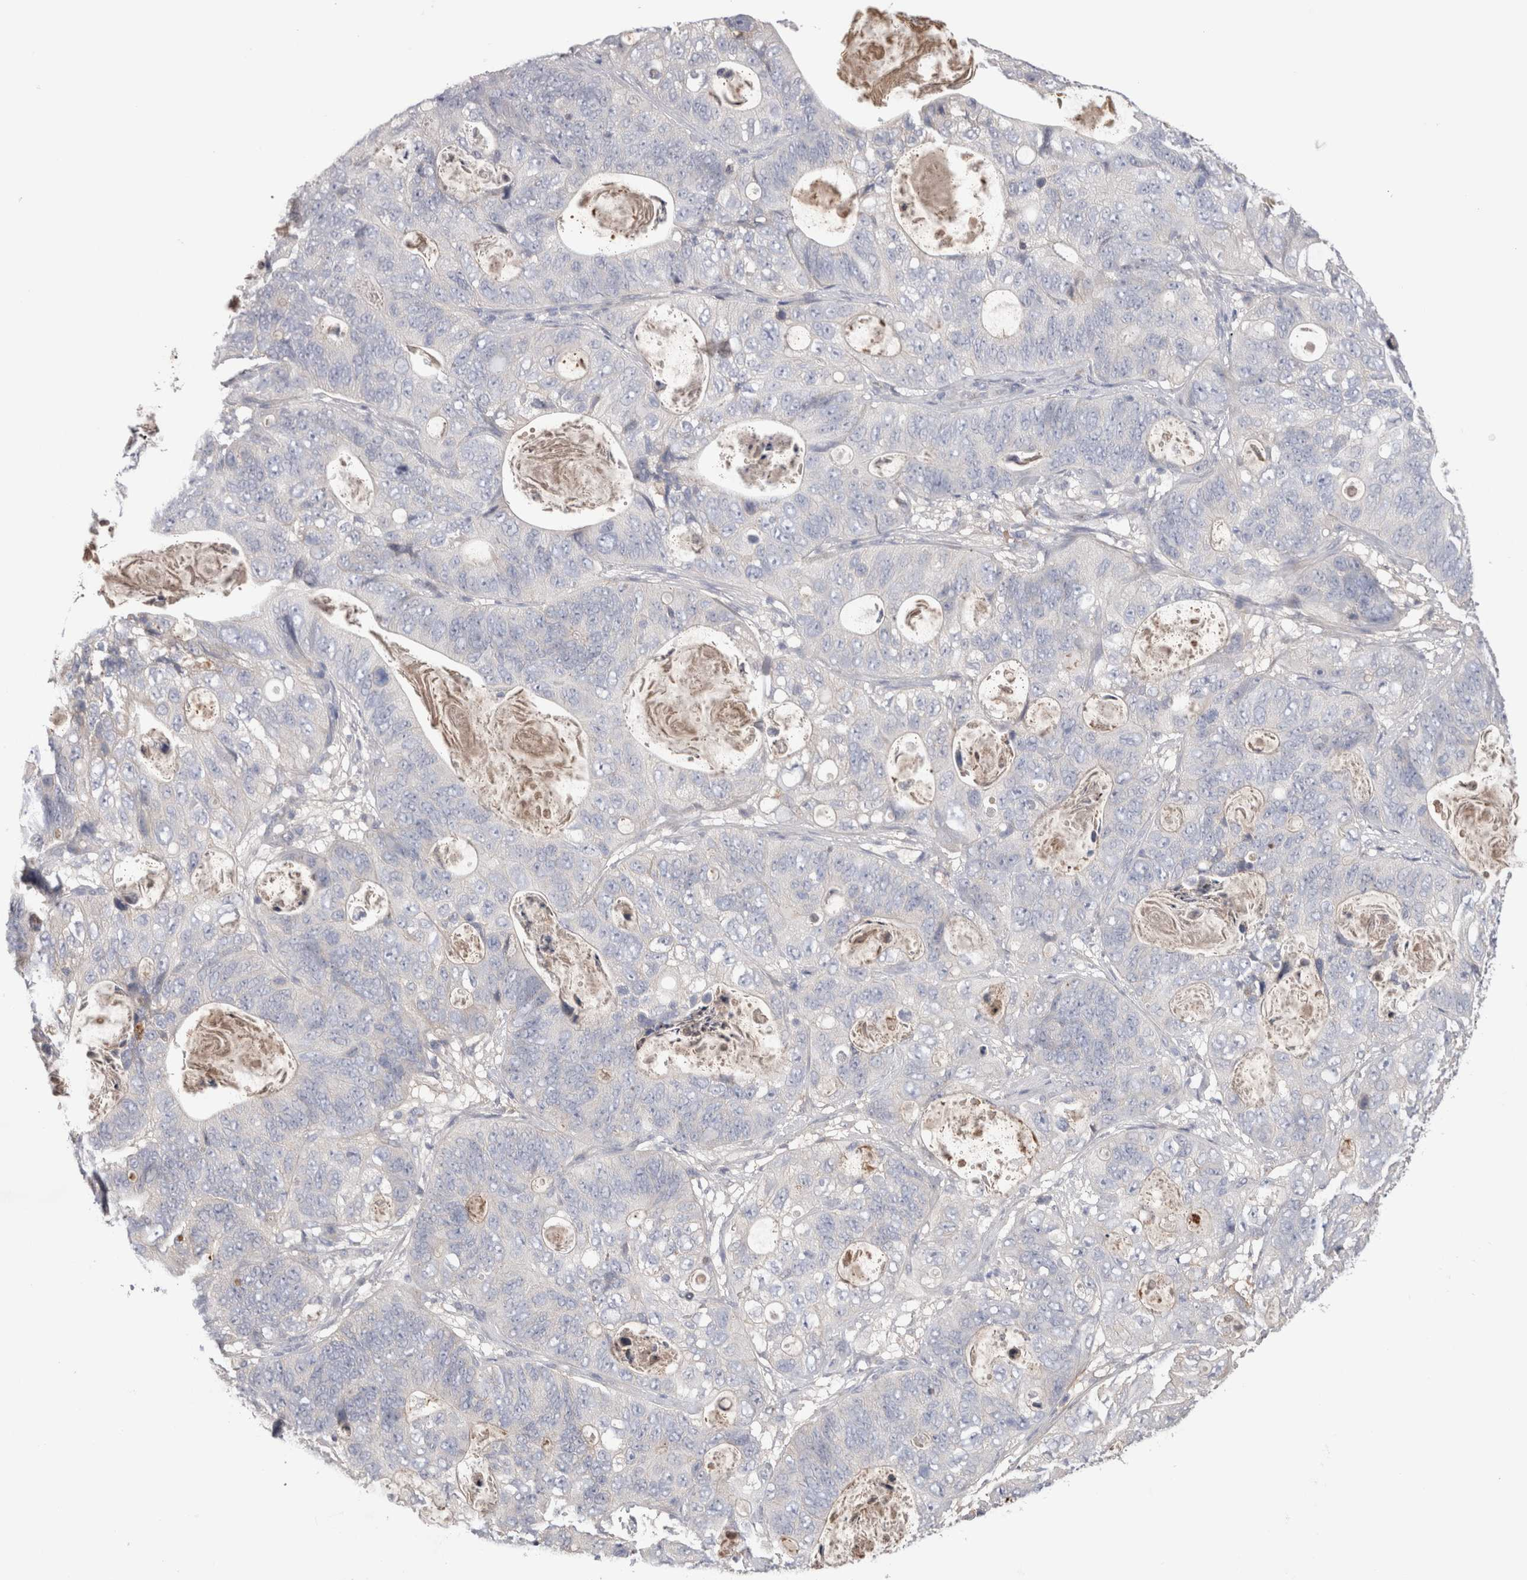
{"staining": {"intensity": "negative", "quantity": "none", "location": "none"}, "tissue": "stomach cancer", "cell_type": "Tumor cells", "image_type": "cancer", "snomed": [{"axis": "morphology", "description": "Normal tissue, NOS"}, {"axis": "morphology", "description": "Adenocarcinoma, NOS"}, {"axis": "topography", "description": "Stomach"}], "caption": "A micrograph of human adenocarcinoma (stomach) is negative for staining in tumor cells.", "gene": "PPP3CC", "patient": {"sex": "female", "age": 89}}